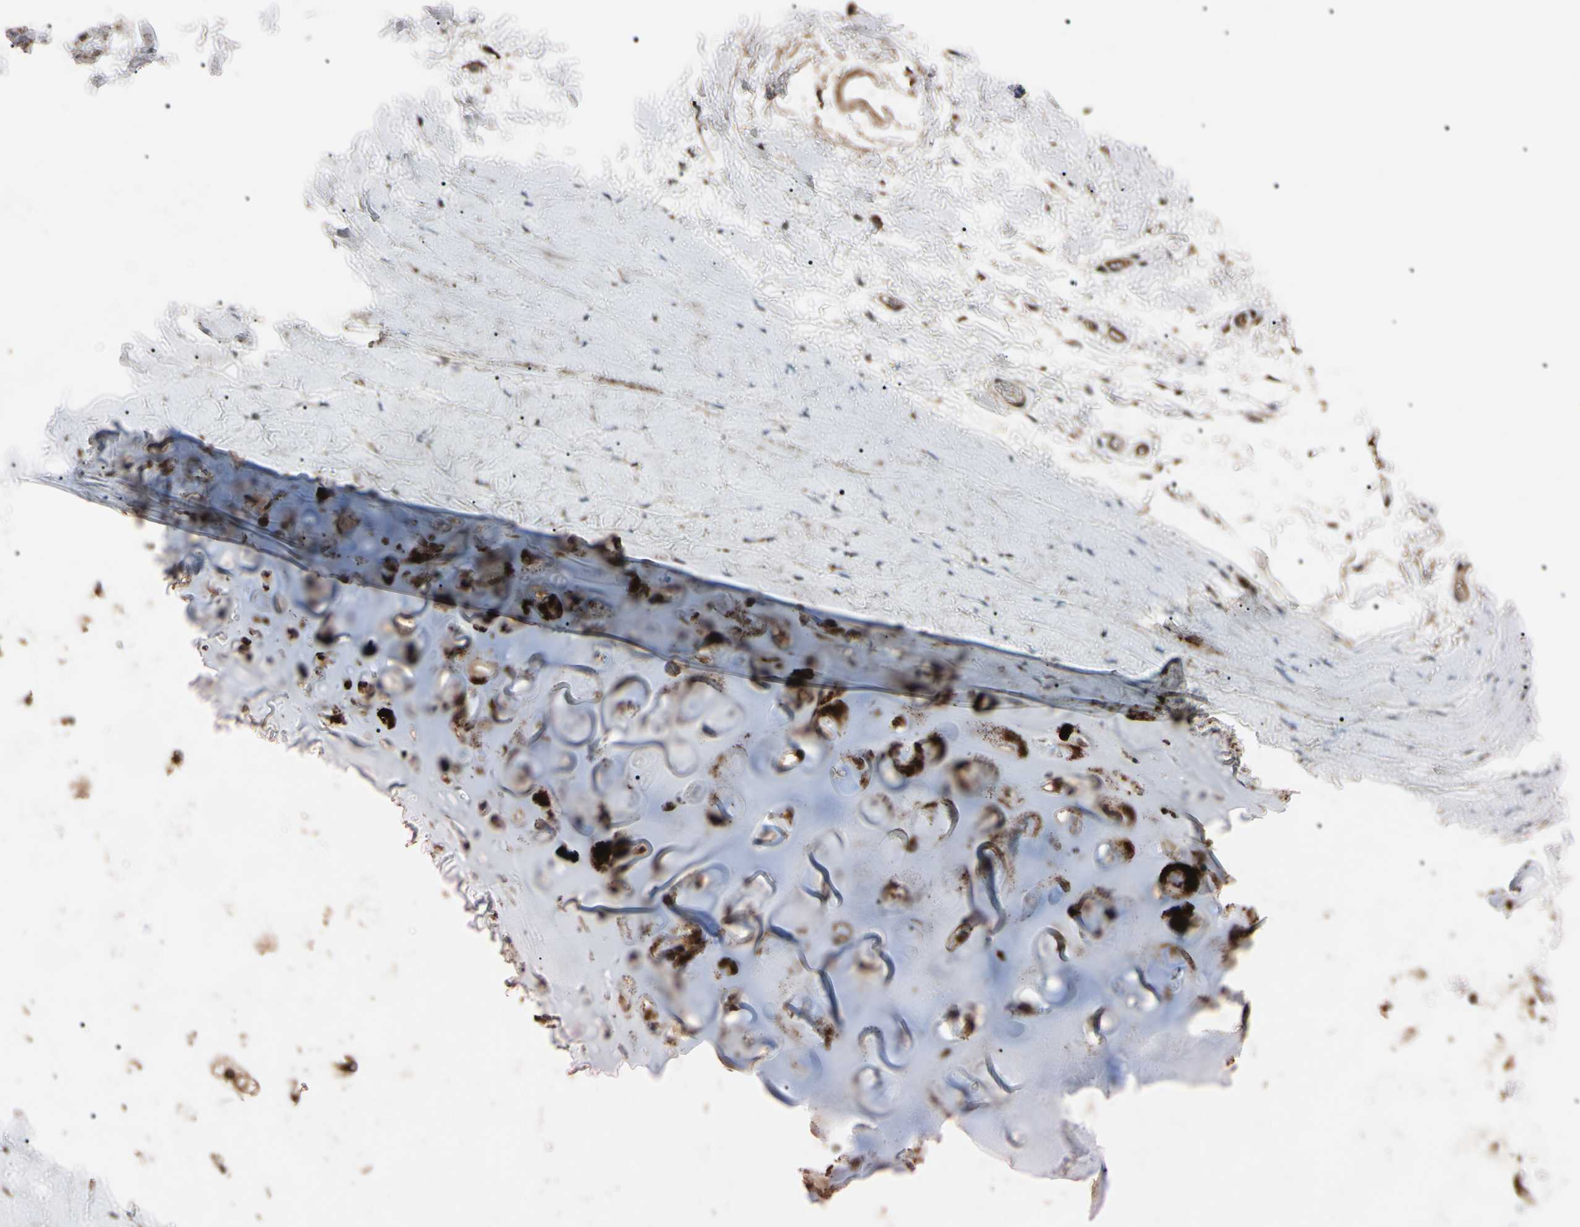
{"staining": {"intensity": "strong", "quantity": ">75%", "location": "cytoplasmic/membranous"}, "tissue": "adipose tissue", "cell_type": "Adipocytes", "image_type": "normal", "snomed": [{"axis": "morphology", "description": "Normal tissue, NOS"}, {"axis": "topography", "description": "Bronchus"}], "caption": "Immunohistochemistry (IHC) histopathology image of normal adipose tissue: adipose tissue stained using immunohistochemistry (IHC) displays high levels of strong protein expression localized specifically in the cytoplasmic/membranous of adipocytes, appearing as a cytoplasmic/membranous brown color.", "gene": "GUCY1B1", "patient": {"sex": "female", "age": 73}}